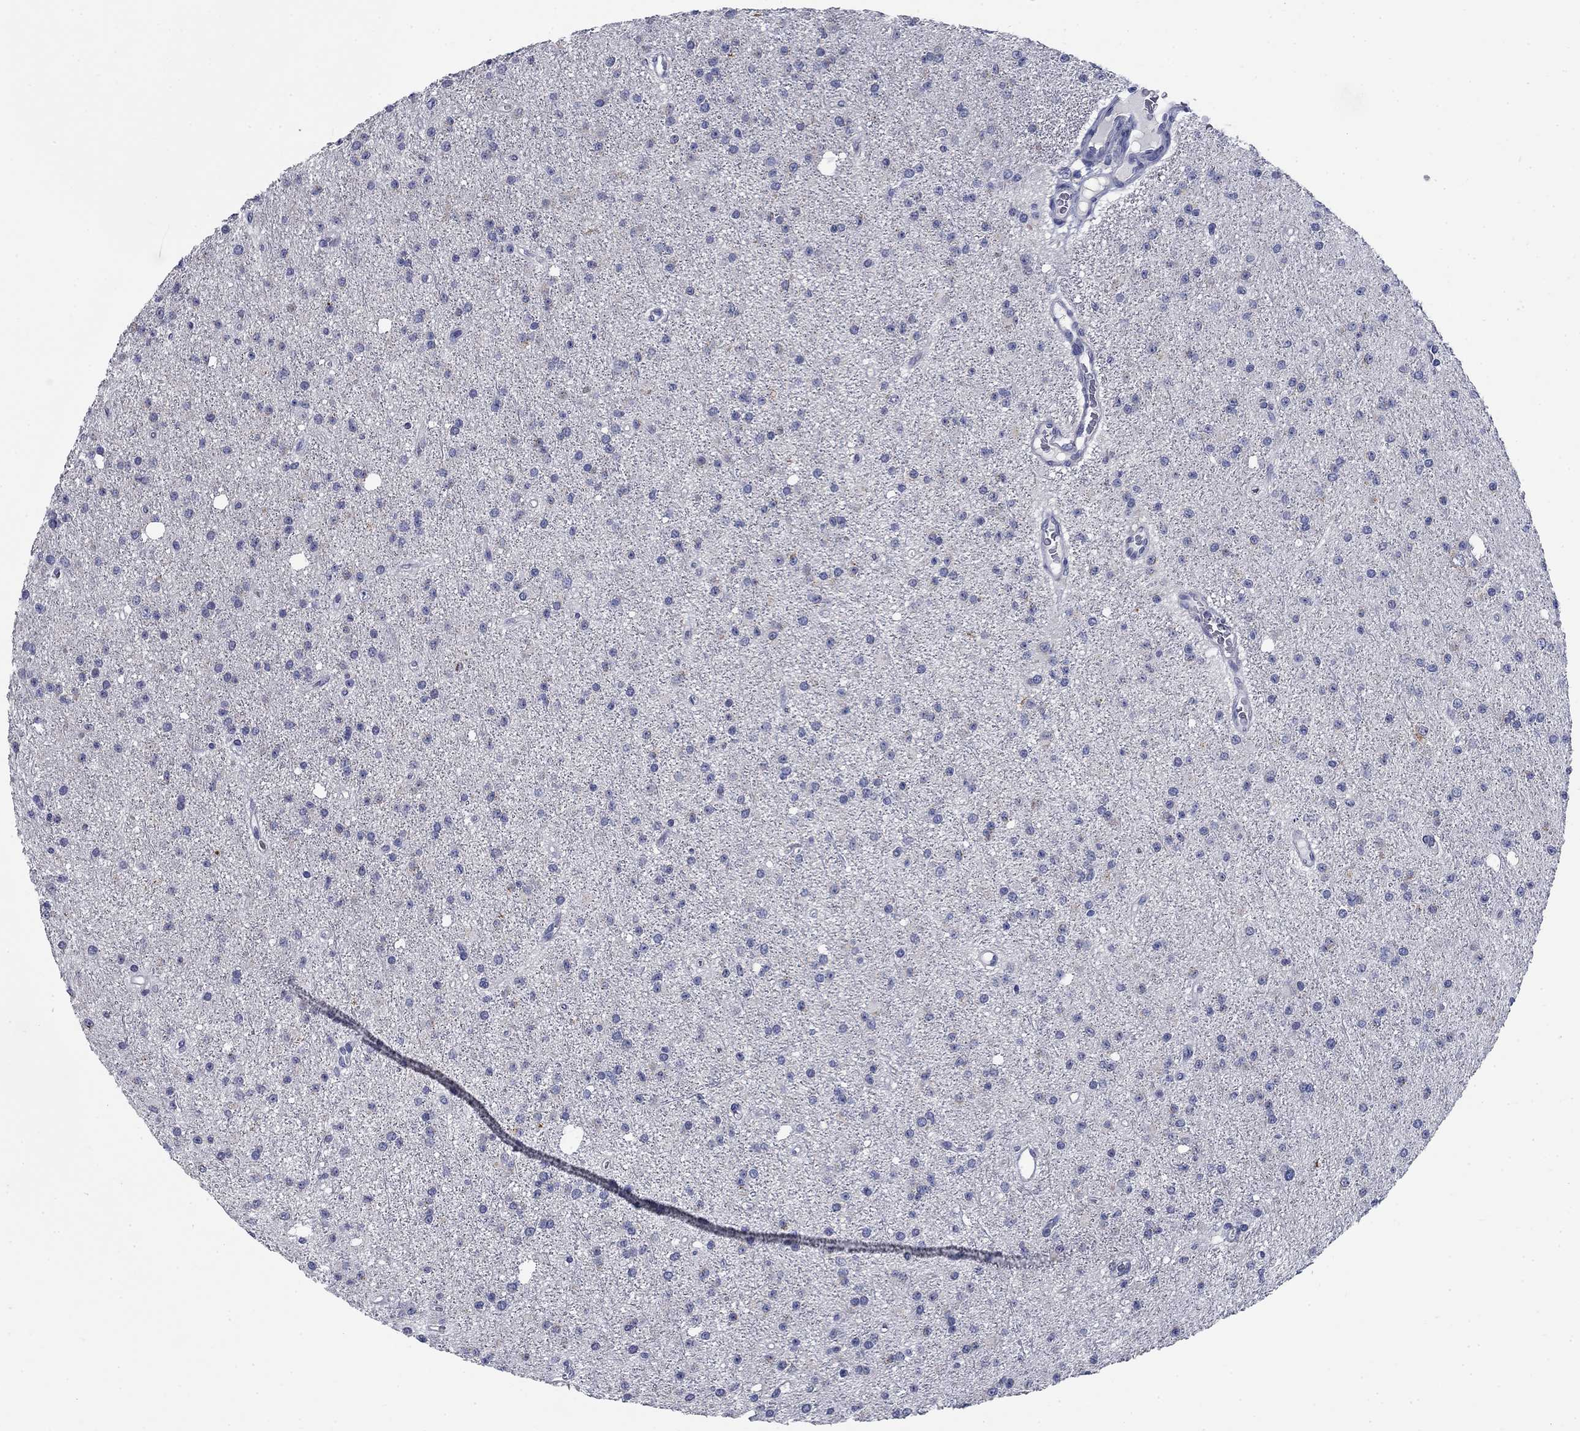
{"staining": {"intensity": "negative", "quantity": "none", "location": "none"}, "tissue": "glioma", "cell_type": "Tumor cells", "image_type": "cancer", "snomed": [{"axis": "morphology", "description": "Glioma, malignant, Low grade"}, {"axis": "topography", "description": "Brain"}], "caption": "An immunohistochemistry micrograph of malignant low-grade glioma is shown. There is no staining in tumor cells of malignant low-grade glioma. (DAB (3,3'-diaminobenzidine) IHC, high magnification).", "gene": "DNER", "patient": {"sex": "male", "age": 27}}